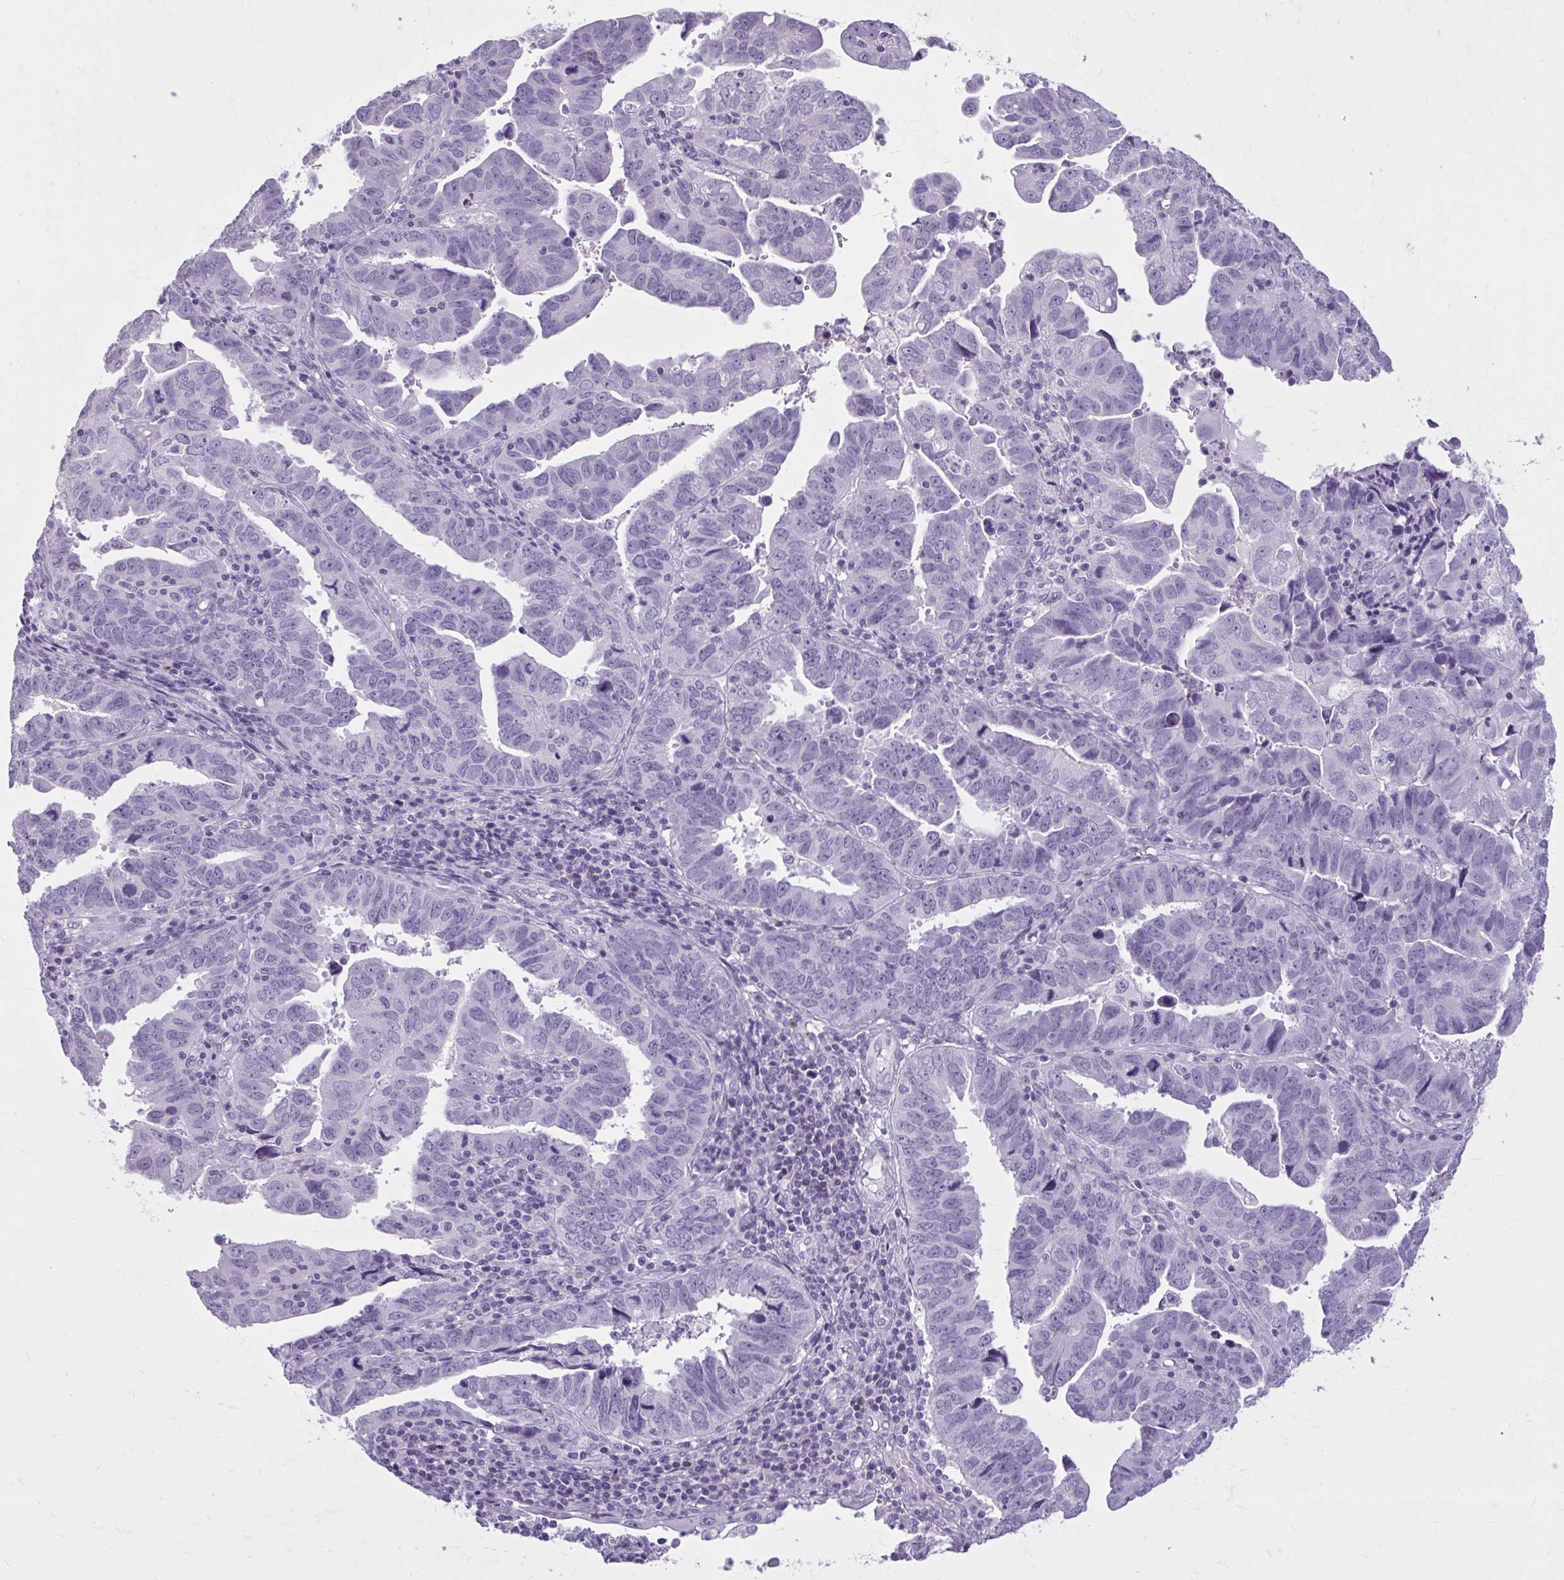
{"staining": {"intensity": "negative", "quantity": "none", "location": "none"}, "tissue": "endometrial cancer", "cell_type": "Tumor cells", "image_type": "cancer", "snomed": [{"axis": "morphology", "description": "Adenocarcinoma, NOS"}, {"axis": "topography", "description": "Uterus"}], "caption": "IHC photomicrograph of neoplastic tissue: endometrial cancer (adenocarcinoma) stained with DAB (3,3'-diaminobenzidine) demonstrates no significant protein expression in tumor cells.", "gene": "OR4B1", "patient": {"sex": "female", "age": 62}}